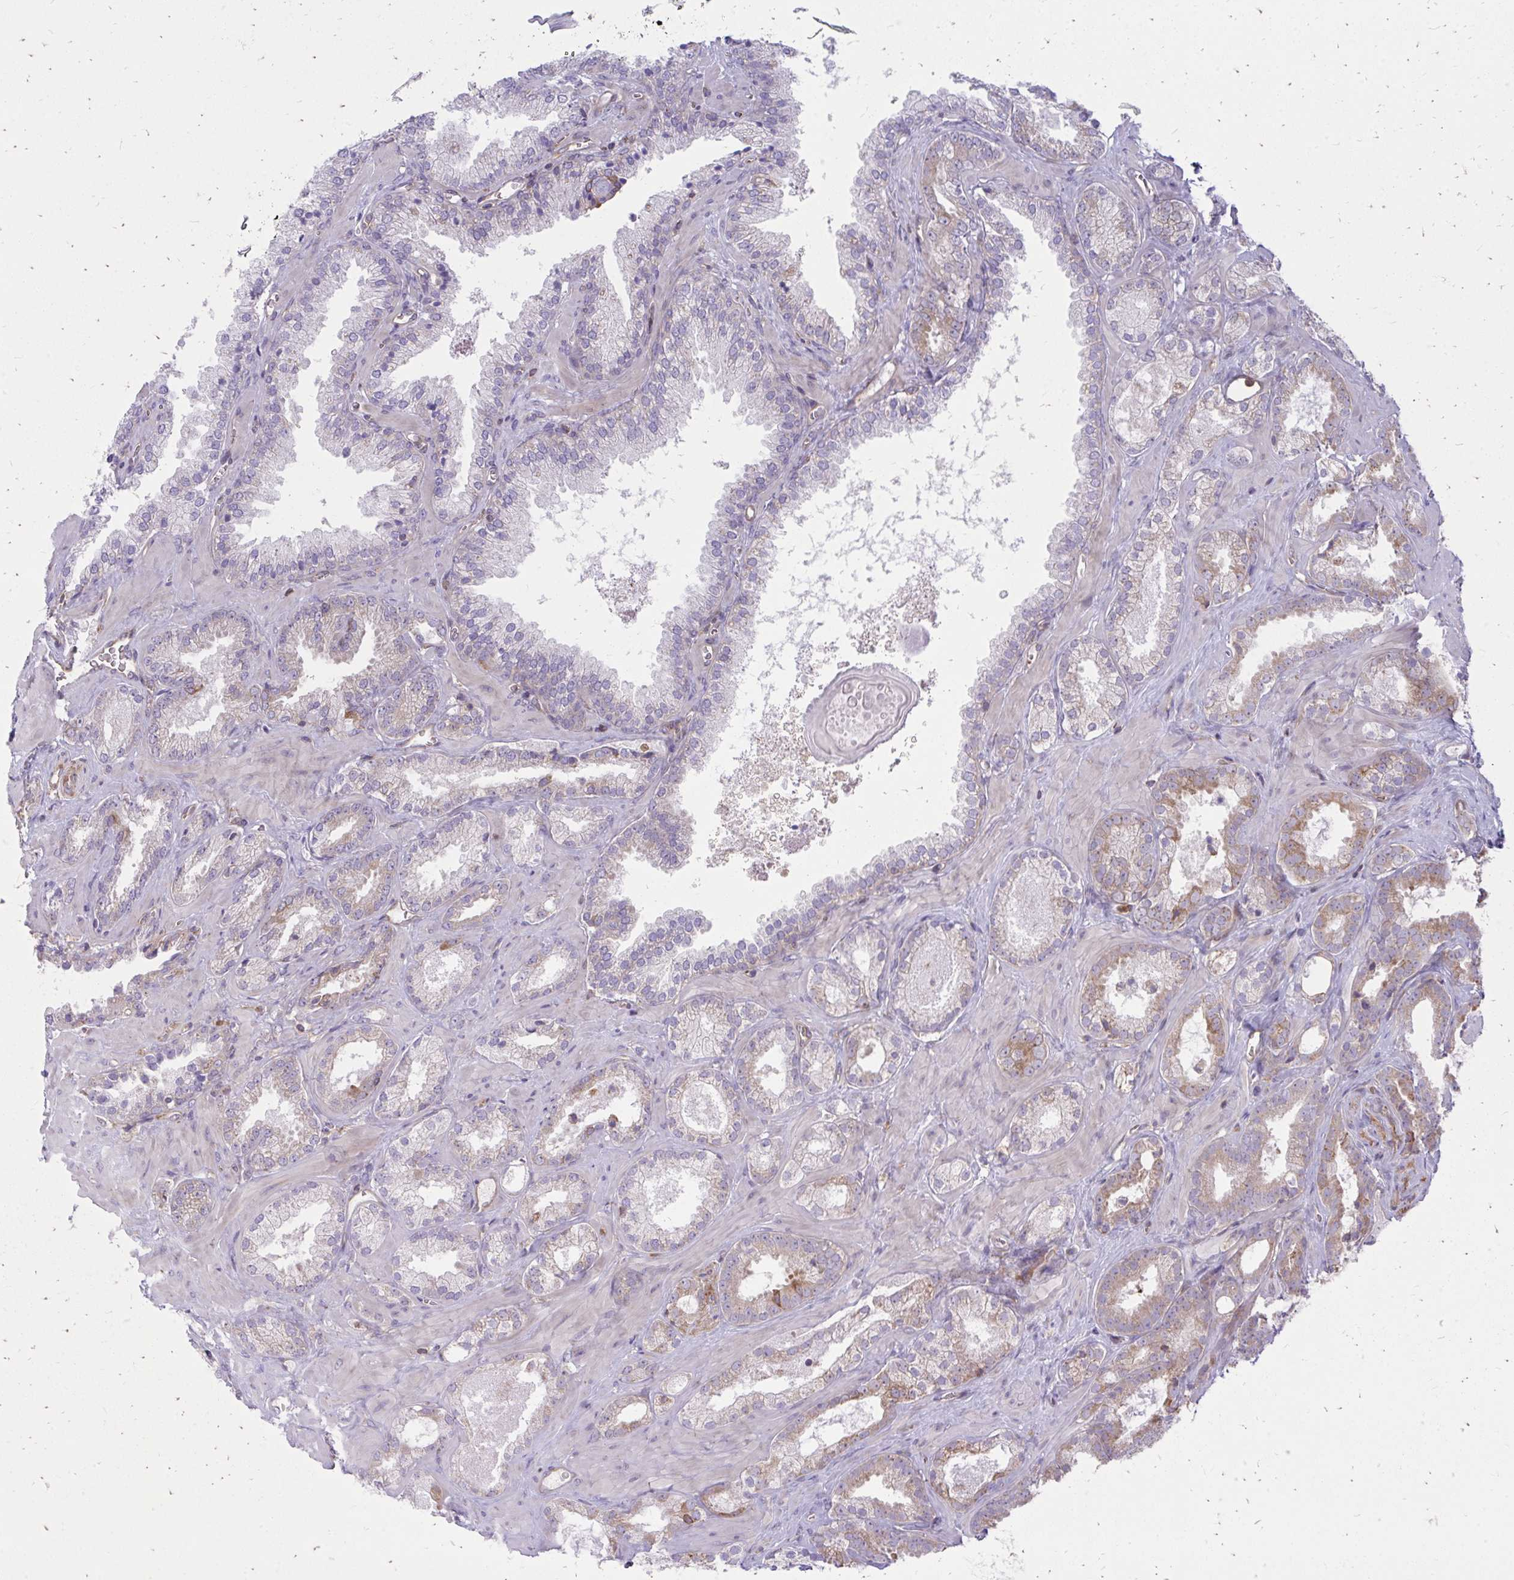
{"staining": {"intensity": "moderate", "quantity": "25%-75%", "location": "cytoplasmic/membranous"}, "tissue": "prostate cancer", "cell_type": "Tumor cells", "image_type": "cancer", "snomed": [{"axis": "morphology", "description": "Adenocarcinoma, Low grade"}, {"axis": "topography", "description": "Prostate"}], "caption": "Immunohistochemistry micrograph of neoplastic tissue: adenocarcinoma (low-grade) (prostate) stained using IHC exhibits medium levels of moderate protein expression localized specifically in the cytoplasmic/membranous of tumor cells, appearing as a cytoplasmic/membranous brown color.", "gene": "ASAP1", "patient": {"sex": "male", "age": 62}}